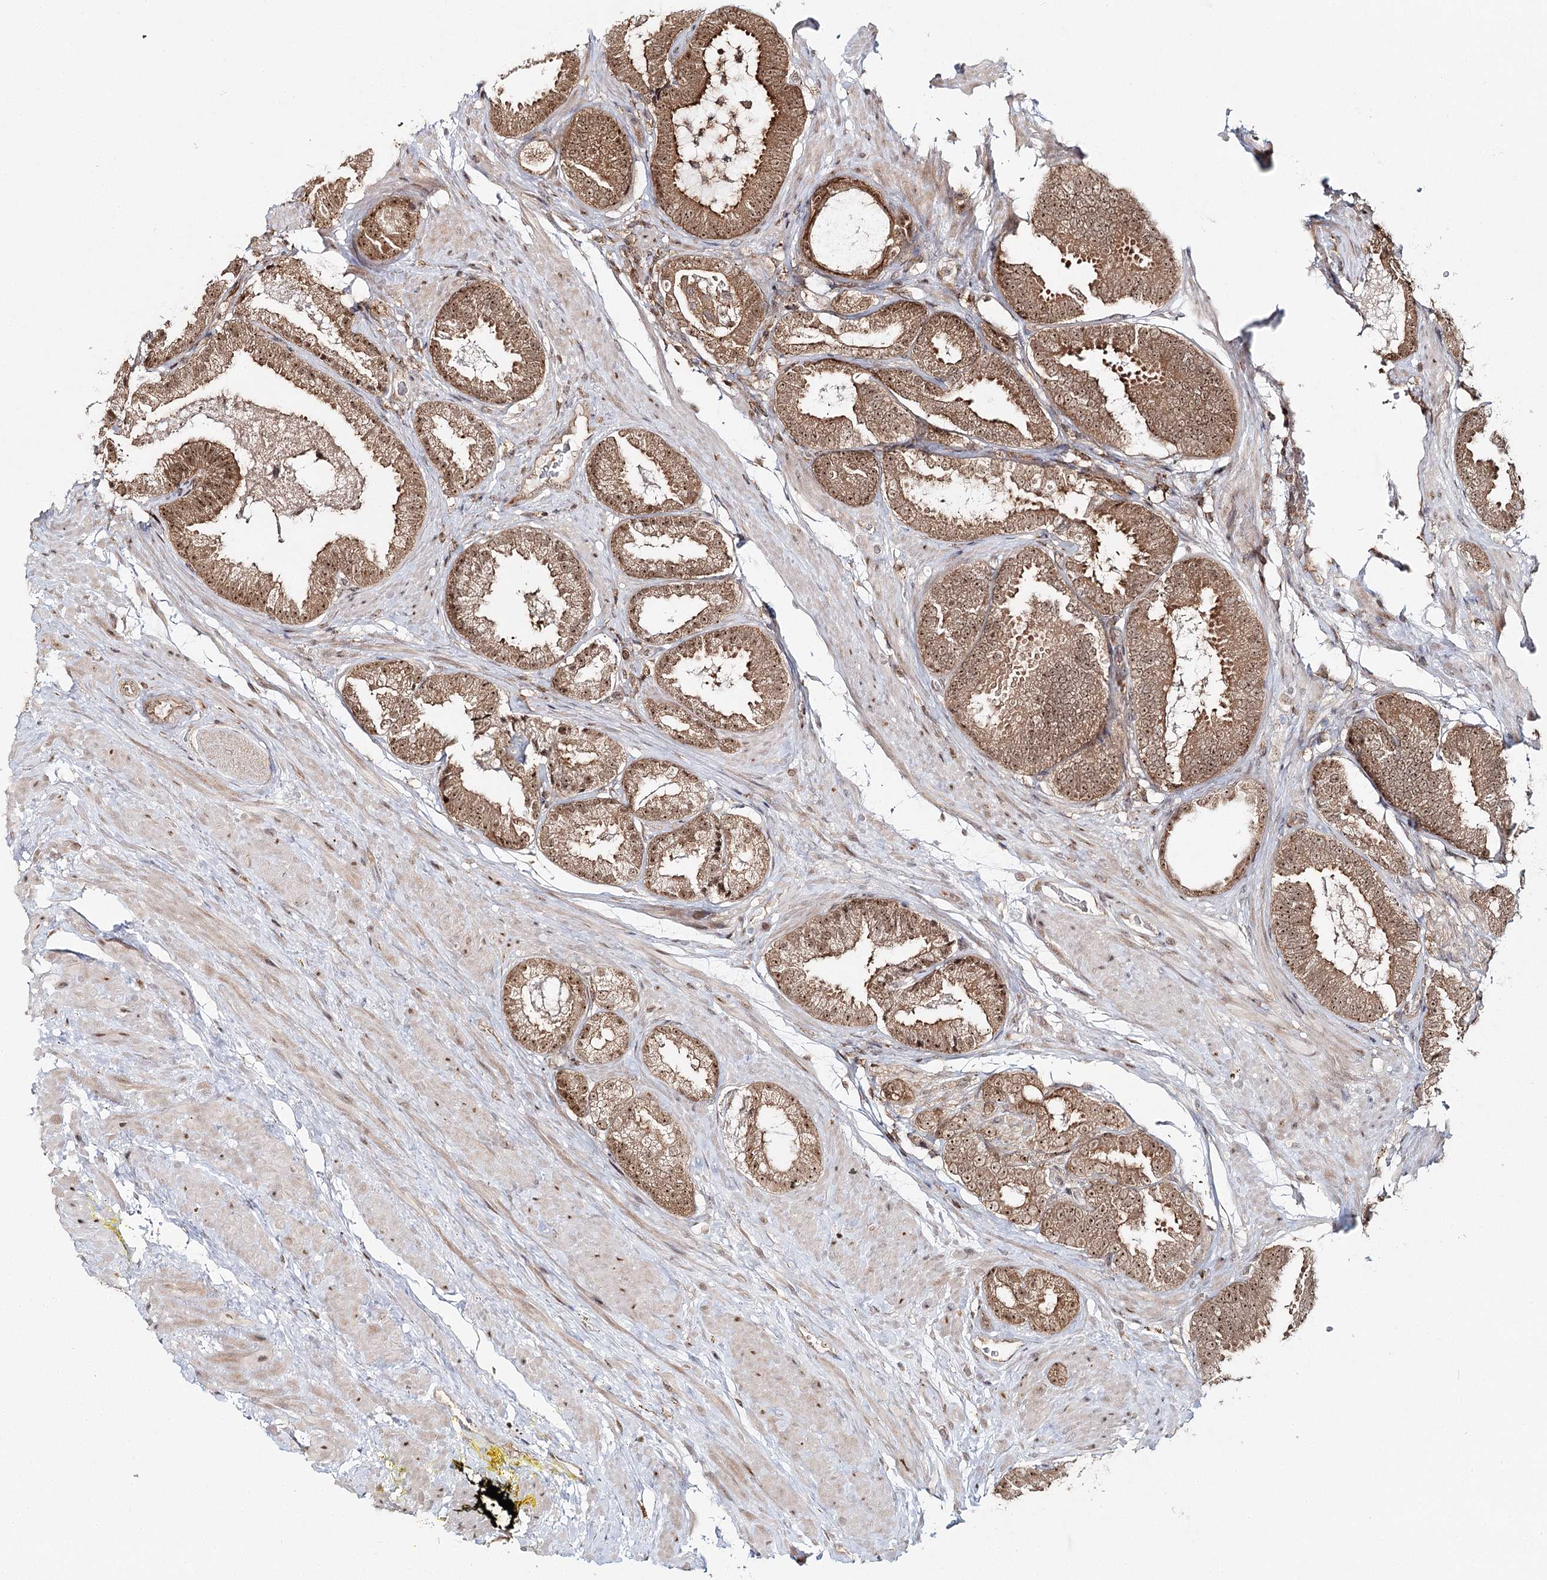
{"staining": {"intensity": "moderate", "quantity": ">75%", "location": "cytoplasmic/membranous,nuclear"}, "tissue": "prostate cancer", "cell_type": "Tumor cells", "image_type": "cancer", "snomed": [{"axis": "morphology", "description": "Adenocarcinoma, Low grade"}, {"axis": "topography", "description": "Prostate"}], "caption": "Prostate cancer was stained to show a protein in brown. There is medium levels of moderate cytoplasmic/membranous and nuclear expression in about >75% of tumor cells.", "gene": "FAM120B", "patient": {"sex": "male", "age": 71}}